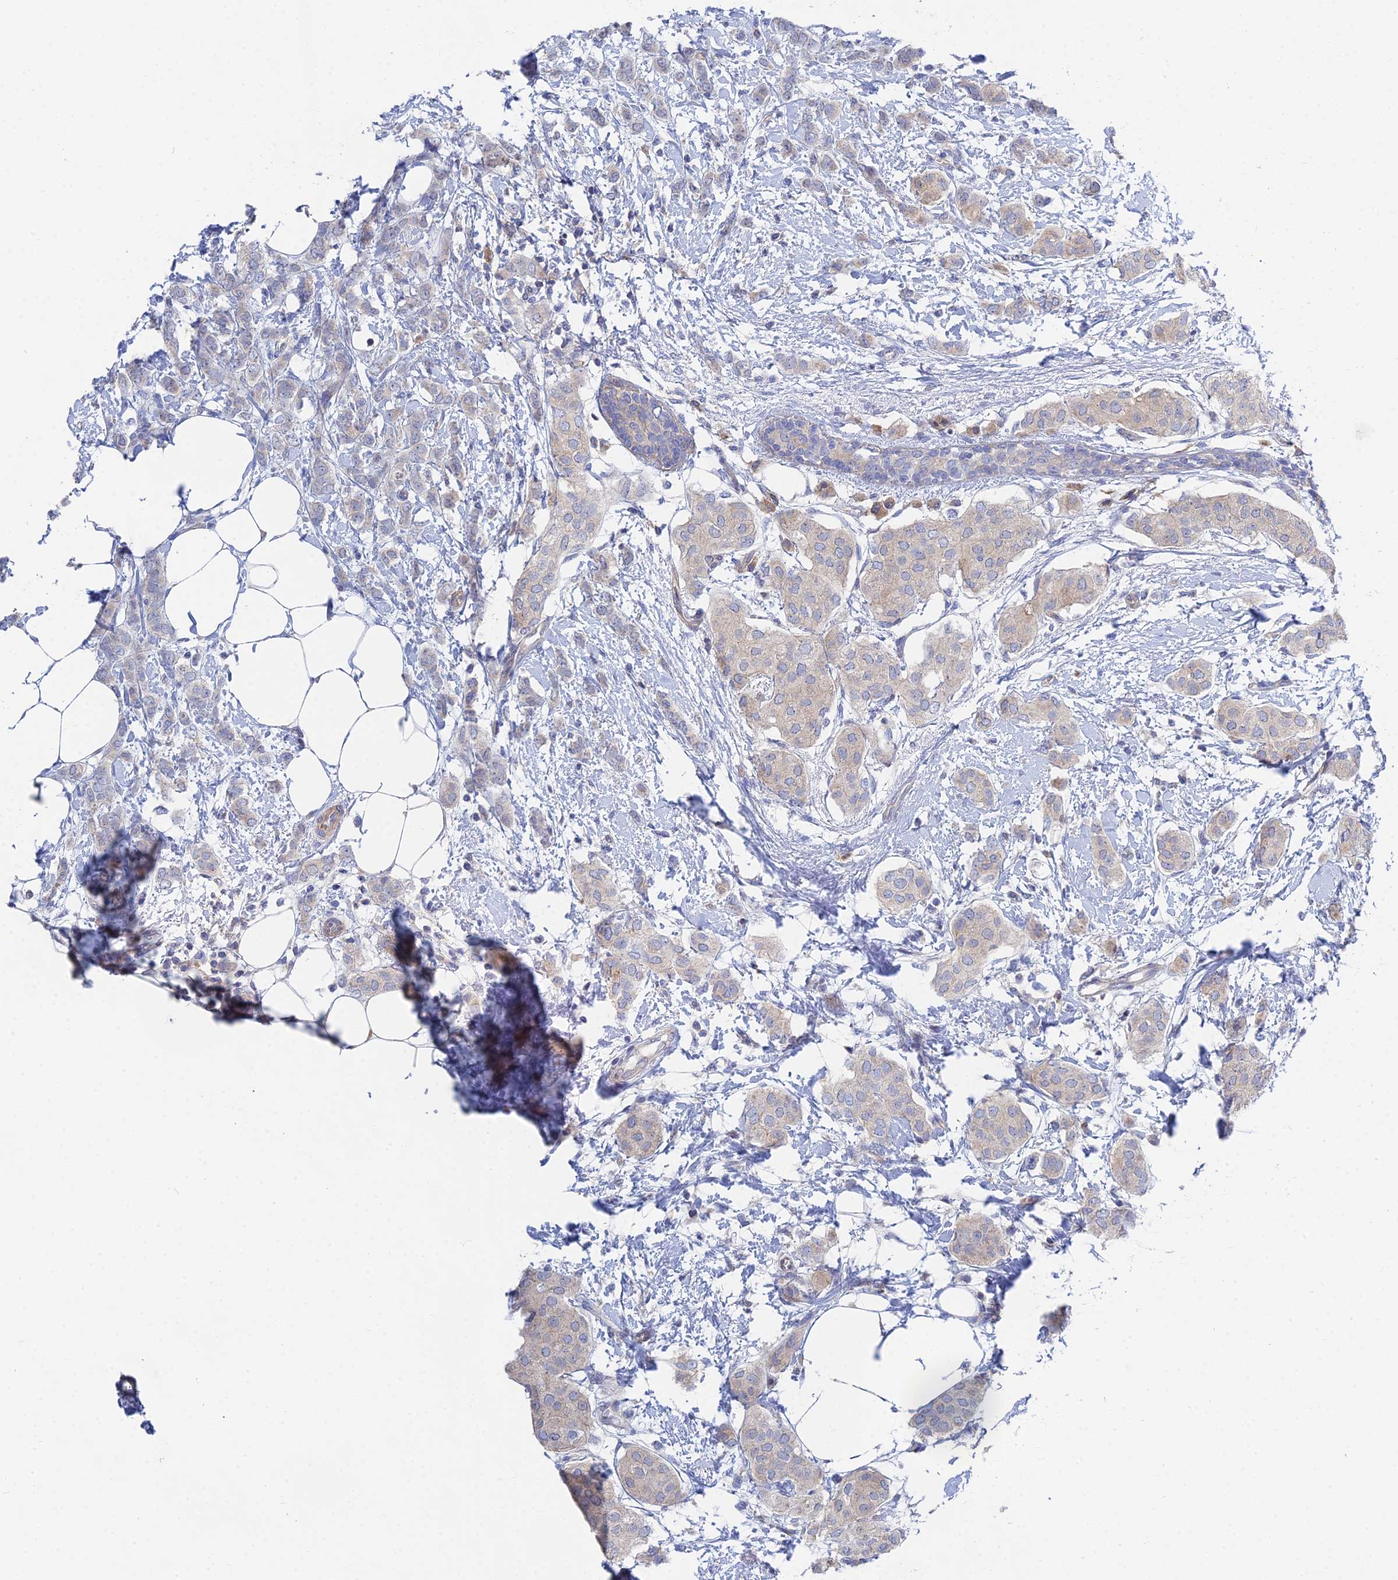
{"staining": {"intensity": "negative", "quantity": "none", "location": "none"}, "tissue": "breast cancer", "cell_type": "Tumor cells", "image_type": "cancer", "snomed": [{"axis": "morphology", "description": "Duct carcinoma"}, {"axis": "topography", "description": "Breast"}], "caption": "The photomicrograph displays no staining of tumor cells in breast cancer.", "gene": "DNAH14", "patient": {"sex": "female", "age": 72}}